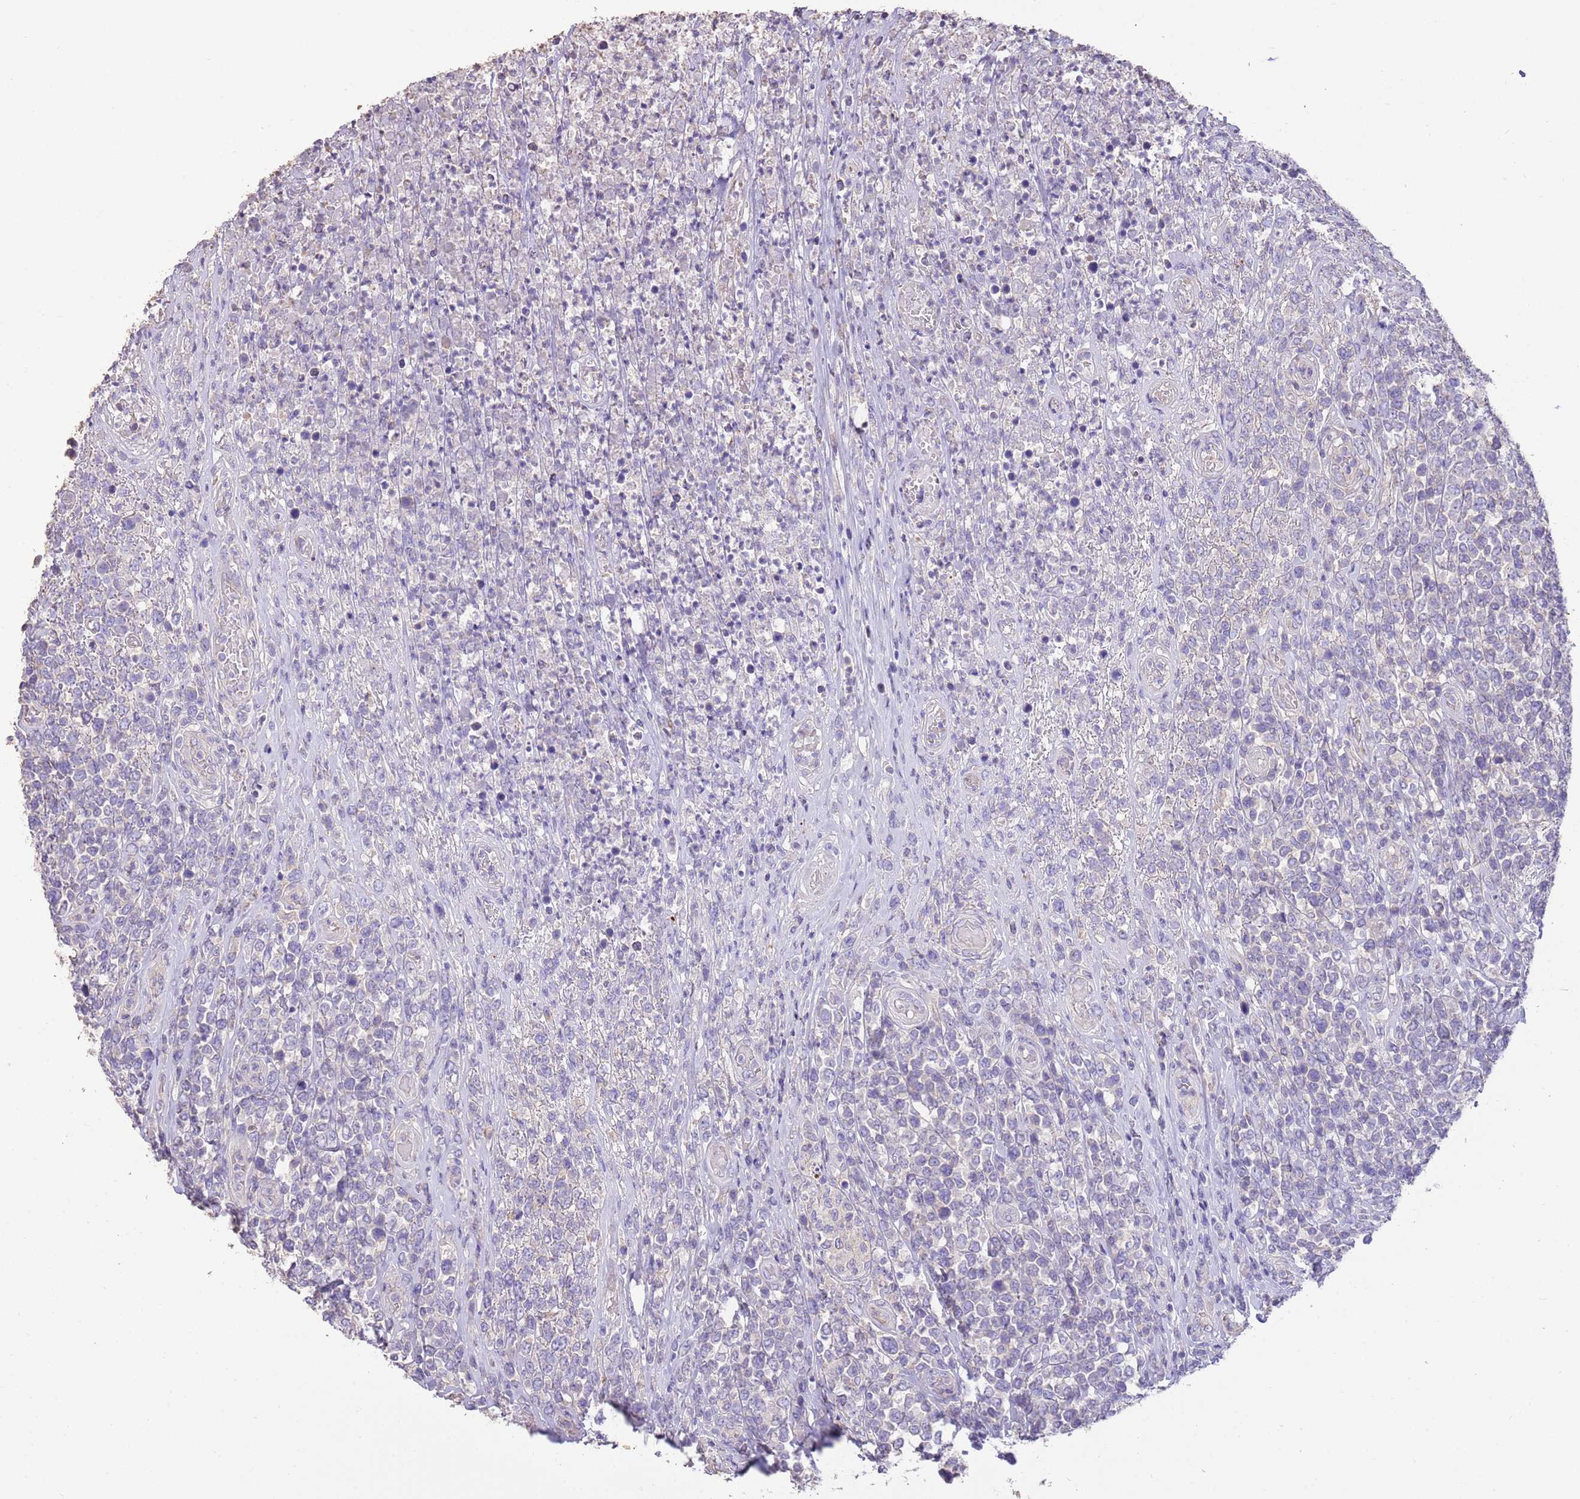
{"staining": {"intensity": "negative", "quantity": "none", "location": "none"}, "tissue": "lymphoma", "cell_type": "Tumor cells", "image_type": "cancer", "snomed": [{"axis": "morphology", "description": "Malignant lymphoma, non-Hodgkin's type, High grade"}, {"axis": "topography", "description": "Soft tissue"}], "caption": "The histopathology image reveals no staining of tumor cells in lymphoma.", "gene": "SFTPA1", "patient": {"sex": "female", "age": 56}}